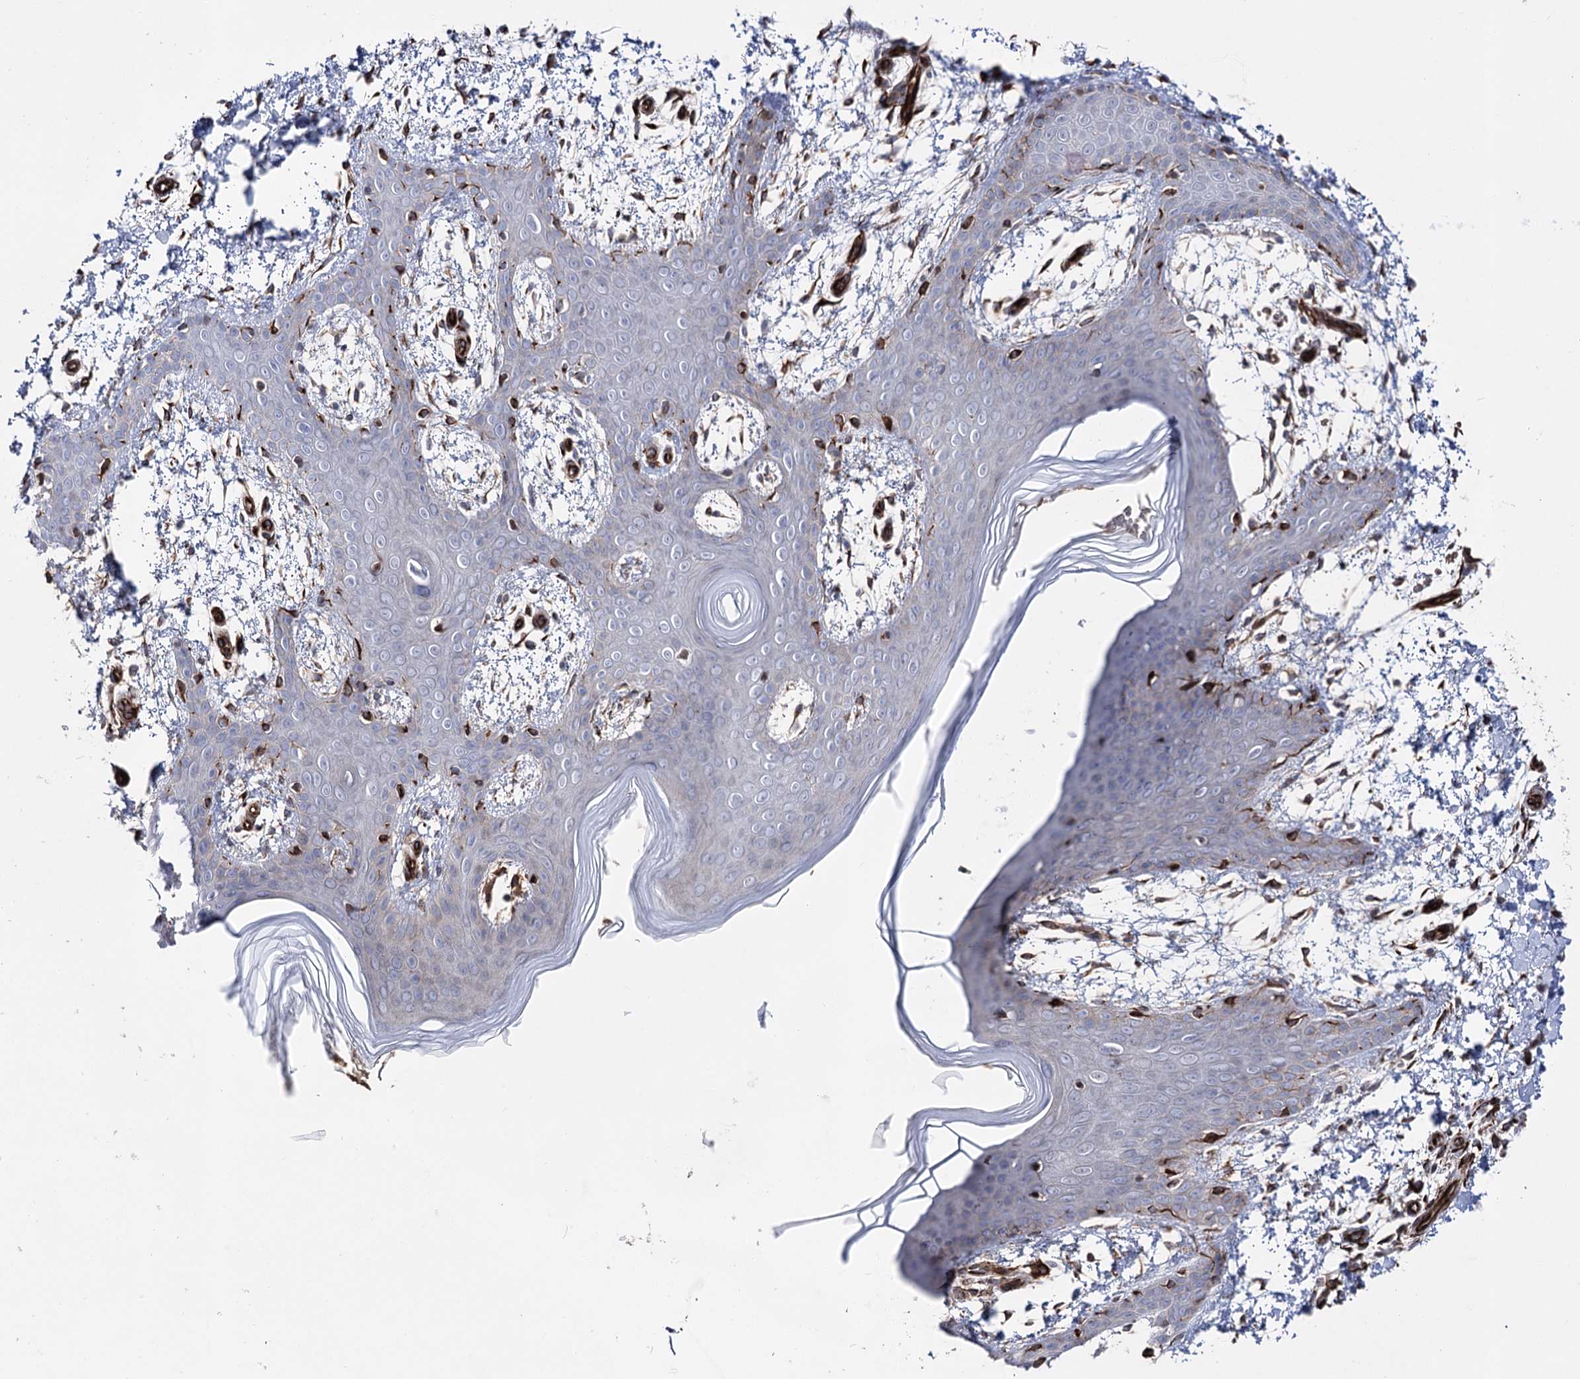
{"staining": {"intensity": "strong", "quantity": ">75%", "location": "cytoplasmic/membranous"}, "tissue": "skin", "cell_type": "Fibroblasts", "image_type": "normal", "snomed": [{"axis": "morphology", "description": "Normal tissue, NOS"}, {"axis": "topography", "description": "Skin"}], "caption": "IHC photomicrograph of benign skin: human skin stained using immunohistochemistry (IHC) shows high levels of strong protein expression localized specifically in the cytoplasmic/membranous of fibroblasts, appearing as a cytoplasmic/membranous brown color.", "gene": "ARHGAP20", "patient": {"sex": "male", "age": 36}}